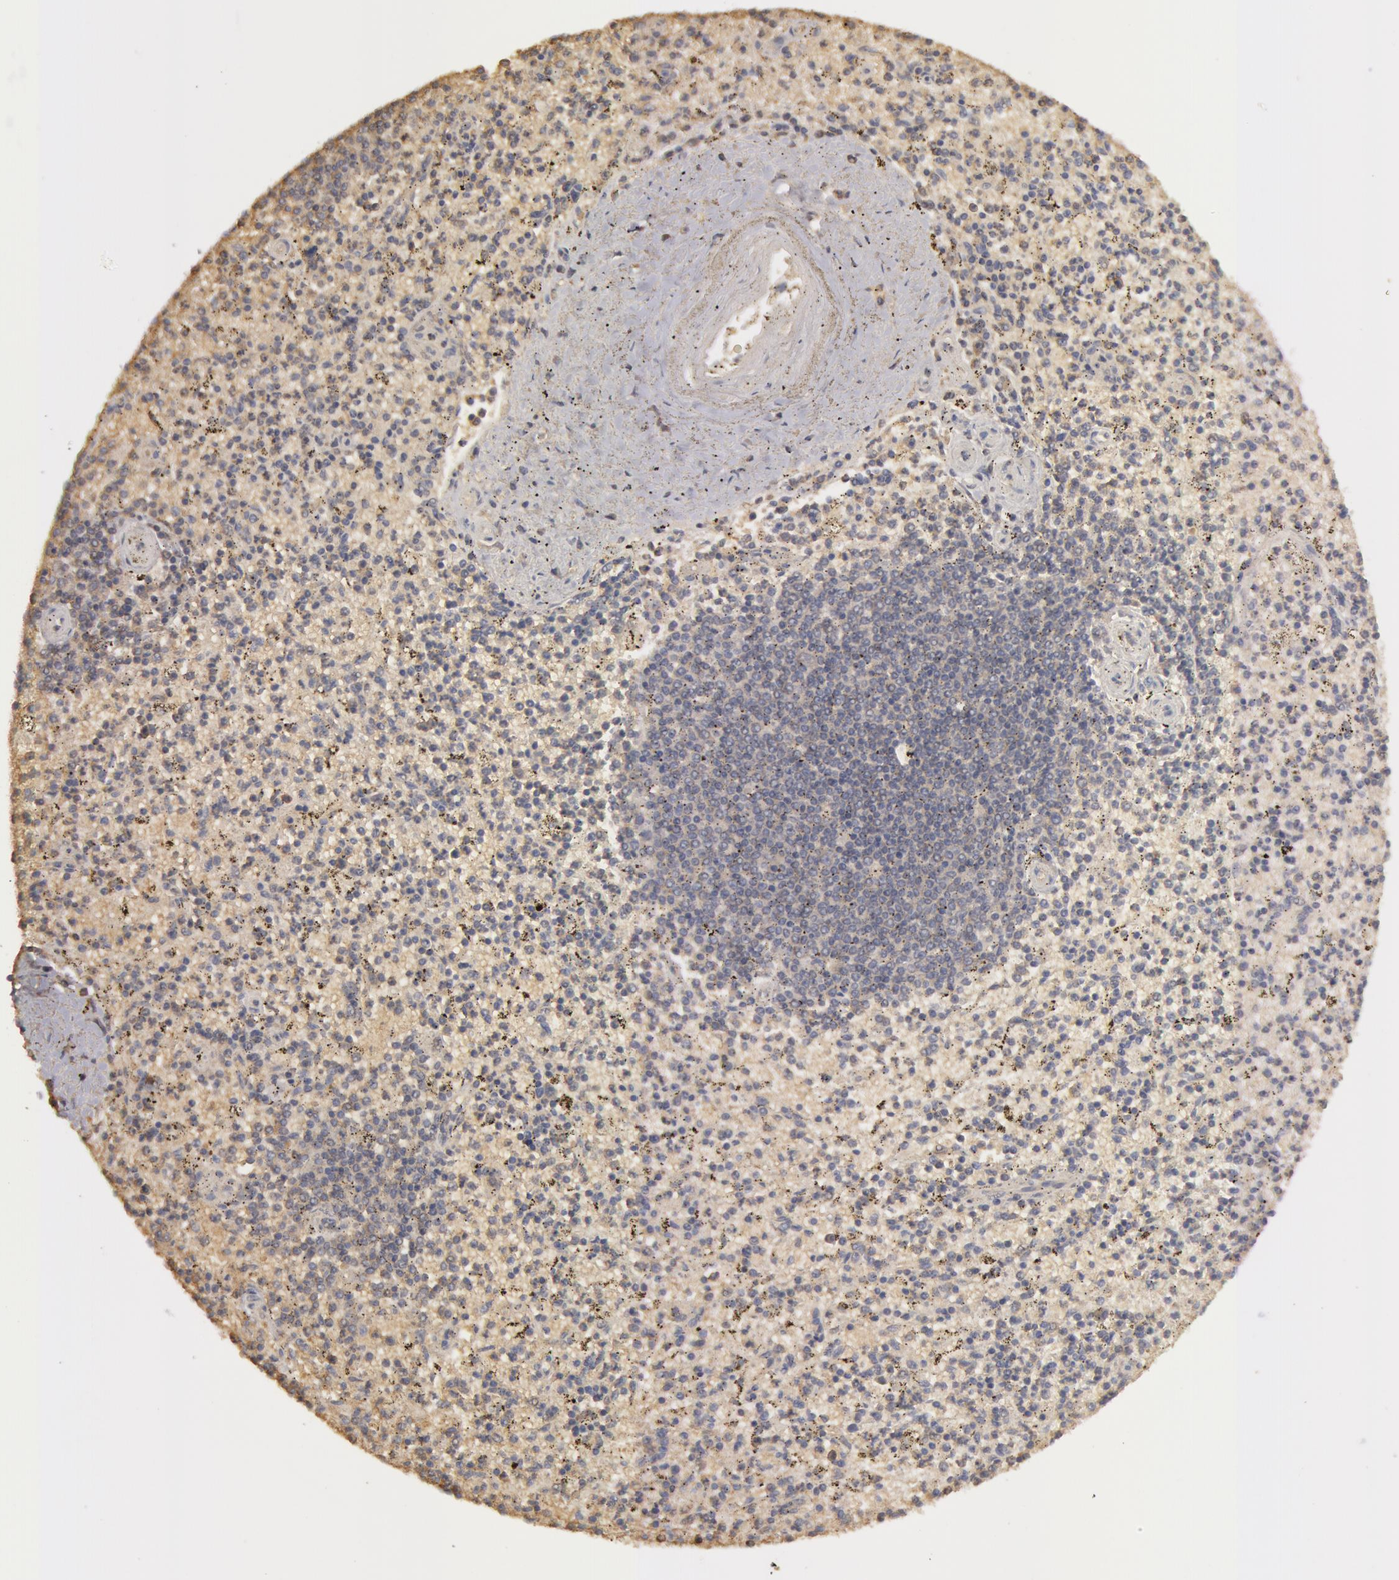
{"staining": {"intensity": "weak", "quantity": "25%-75%", "location": "cytoplasmic/membranous"}, "tissue": "spleen", "cell_type": "Cells in red pulp", "image_type": "normal", "snomed": [{"axis": "morphology", "description": "Normal tissue, NOS"}, {"axis": "topography", "description": "Spleen"}], "caption": "Immunohistochemistry histopathology image of benign spleen stained for a protein (brown), which reveals low levels of weak cytoplasmic/membranous positivity in about 25%-75% of cells in red pulp.", "gene": "CAT", "patient": {"sex": "male", "age": 72}}